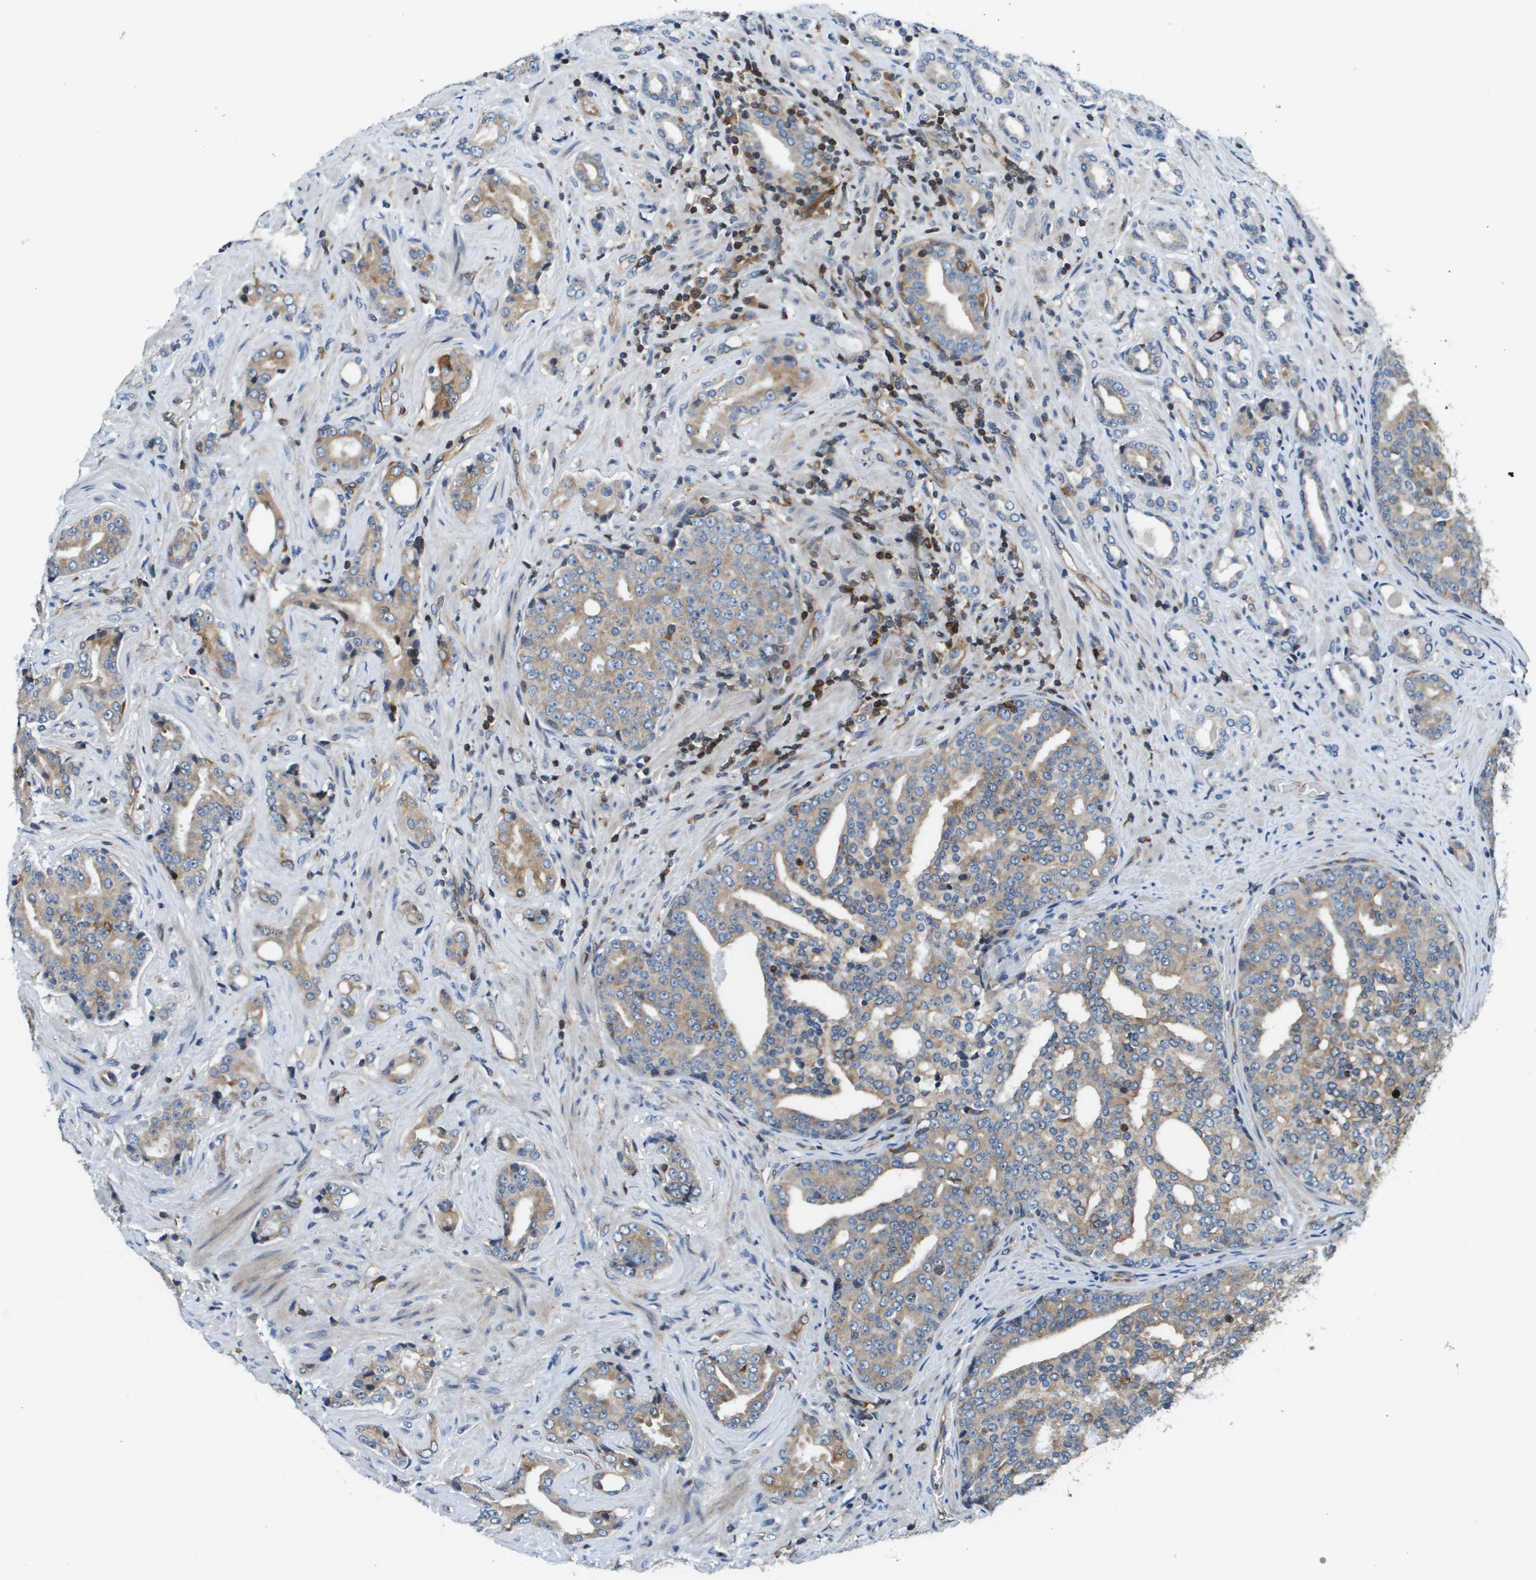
{"staining": {"intensity": "weak", "quantity": "25%-75%", "location": "cytoplasmic/membranous"}, "tissue": "prostate cancer", "cell_type": "Tumor cells", "image_type": "cancer", "snomed": [{"axis": "morphology", "description": "Adenocarcinoma, High grade"}, {"axis": "topography", "description": "Prostate"}], "caption": "Immunohistochemical staining of human adenocarcinoma (high-grade) (prostate) reveals low levels of weak cytoplasmic/membranous protein positivity in approximately 25%-75% of tumor cells.", "gene": "ESYT1", "patient": {"sex": "male", "age": 71}}